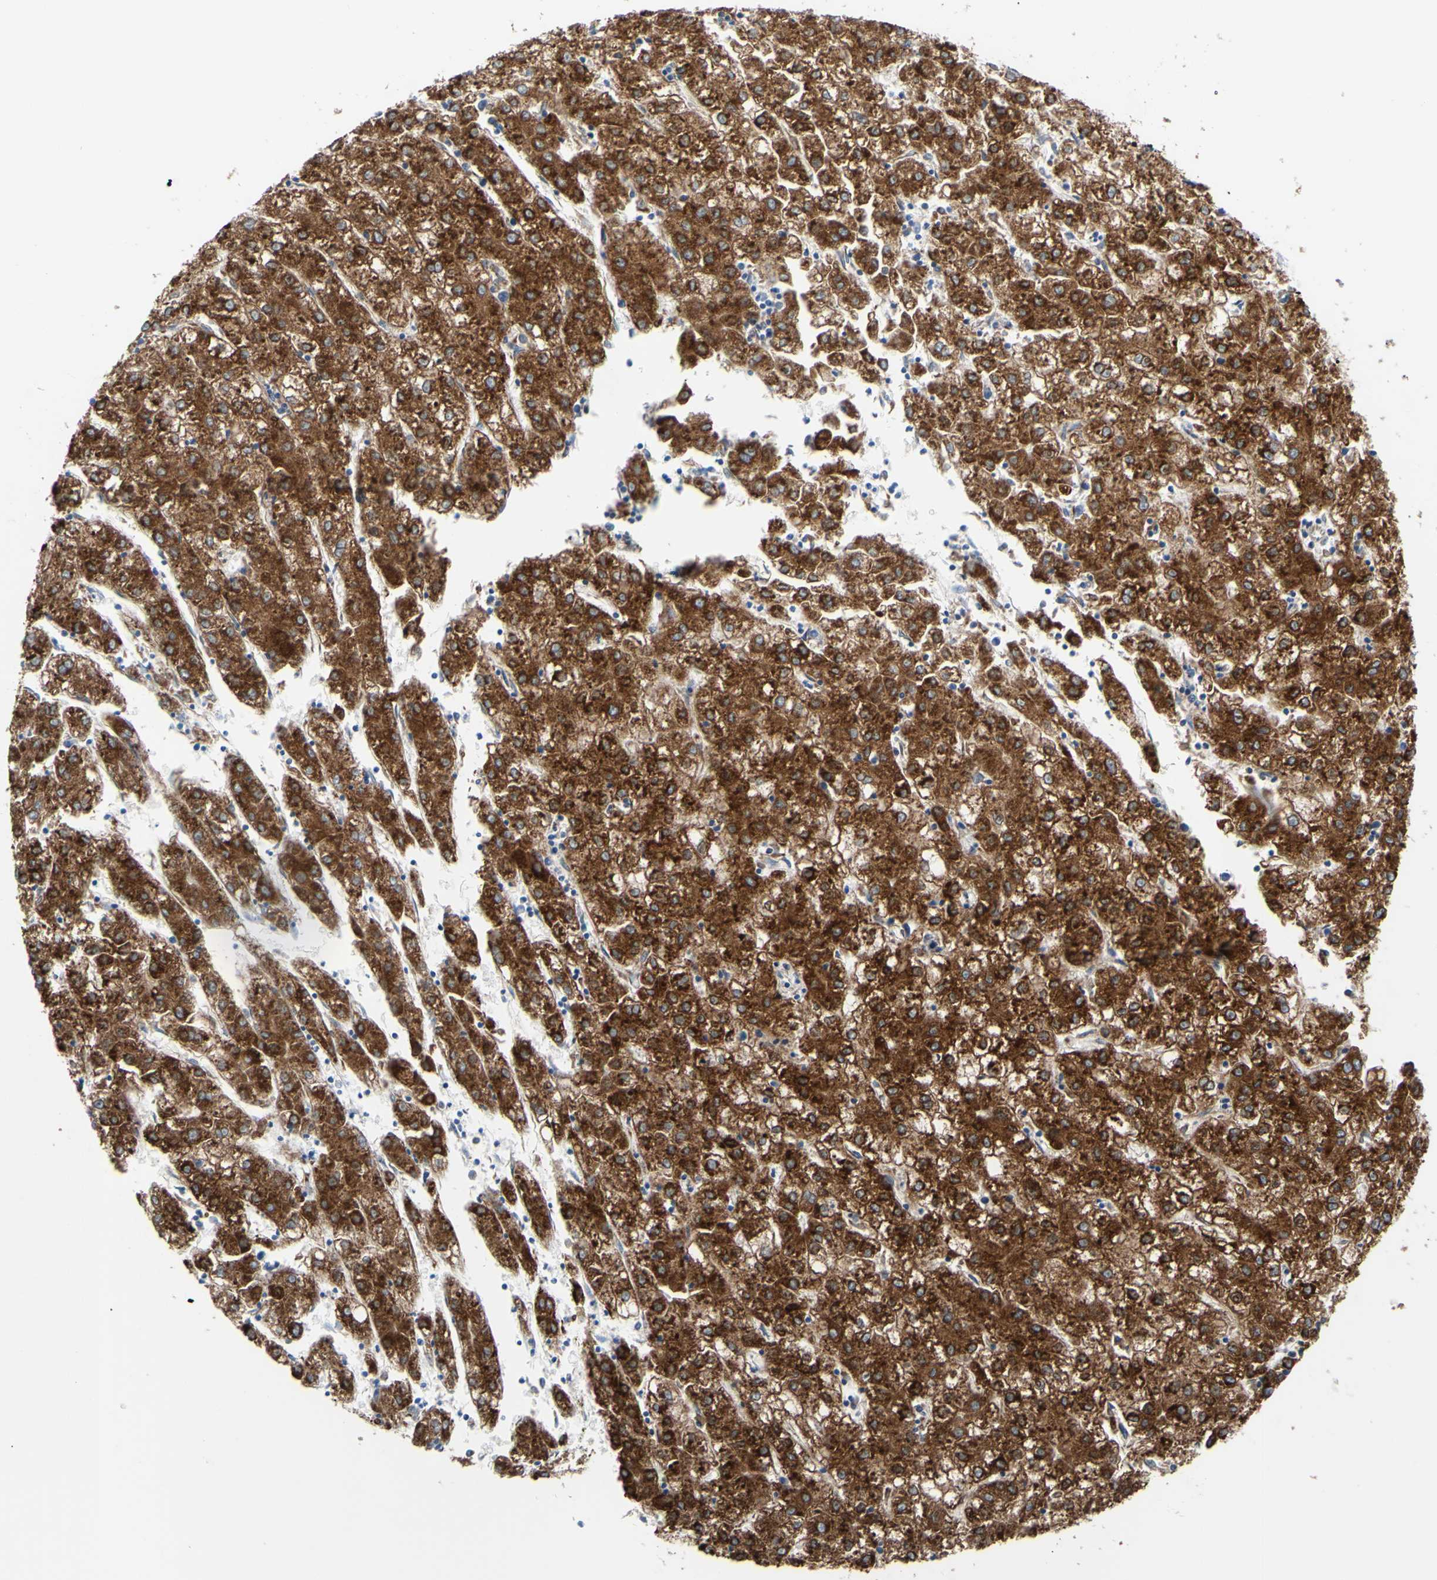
{"staining": {"intensity": "strong", "quantity": ">75%", "location": "cytoplasmic/membranous"}, "tissue": "liver cancer", "cell_type": "Tumor cells", "image_type": "cancer", "snomed": [{"axis": "morphology", "description": "Carcinoma, Hepatocellular, NOS"}, {"axis": "topography", "description": "Liver"}], "caption": "About >75% of tumor cells in human liver cancer display strong cytoplasmic/membranous protein positivity as visualized by brown immunohistochemical staining.", "gene": "MGST2", "patient": {"sex": "male", "age": 72}}